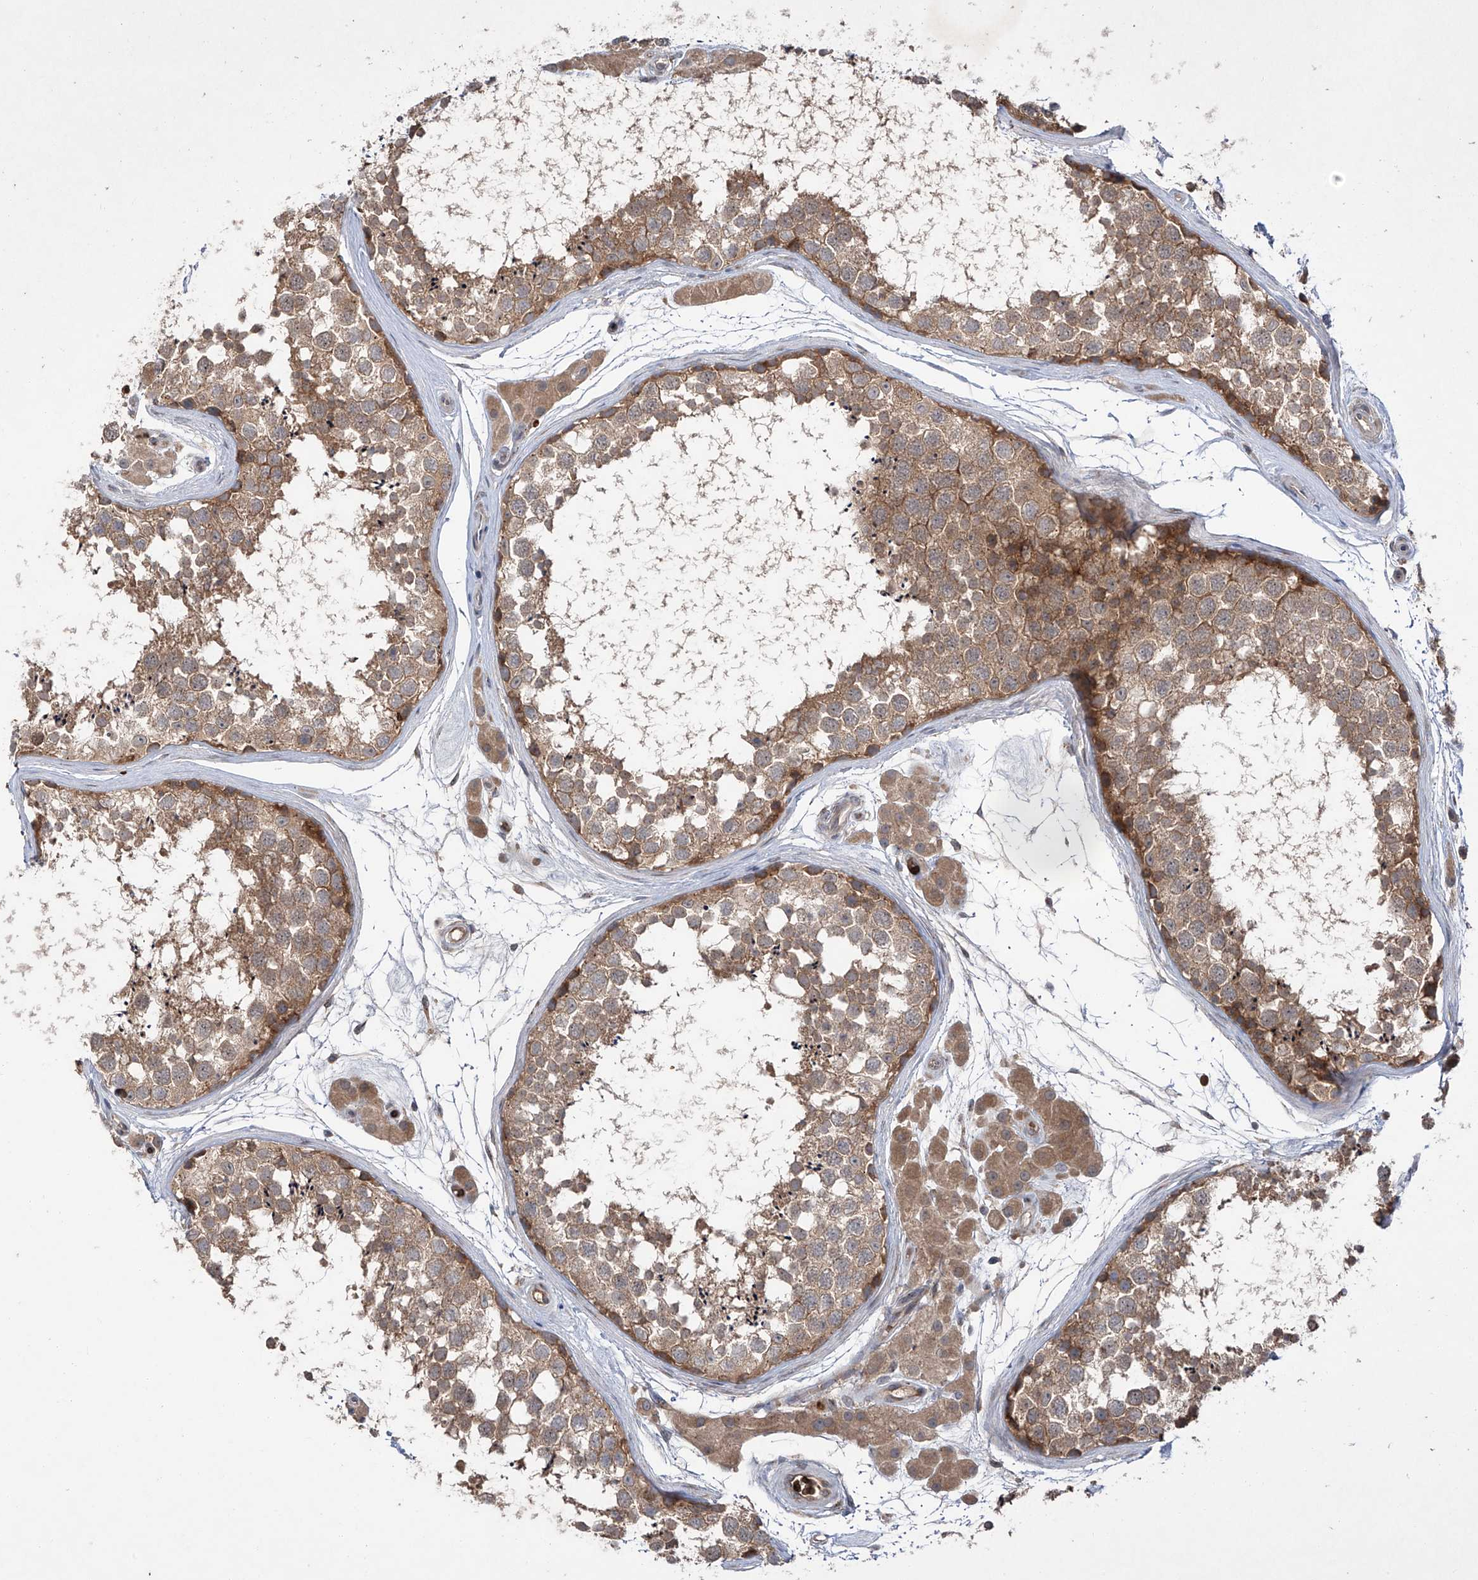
{"staining": {"intensity": "moderate", "quantity": ">75%", "location": "cytoplasmic/membranous"}, "tissue": "testis", "cell_type": "Cells in seminiferous ducts", "image_type": "normal", "snomed": [{"axis": "morphology", "description": "Normal tissue, NOS"}, {"axis": "topography", "description": "Testis"}], "caption": "Cells in seminiferous ducts demonstrate medium levels of moderate cytoplasmic/membranous positivity in about >75% of cells in normal human testis. (DAB (3,3'-diaminobenzidine) = brown stain, brightfield microscopy at high magnification).", "gene": "ZDHHC9", "patient": {"sex": "male", "age": 56}}